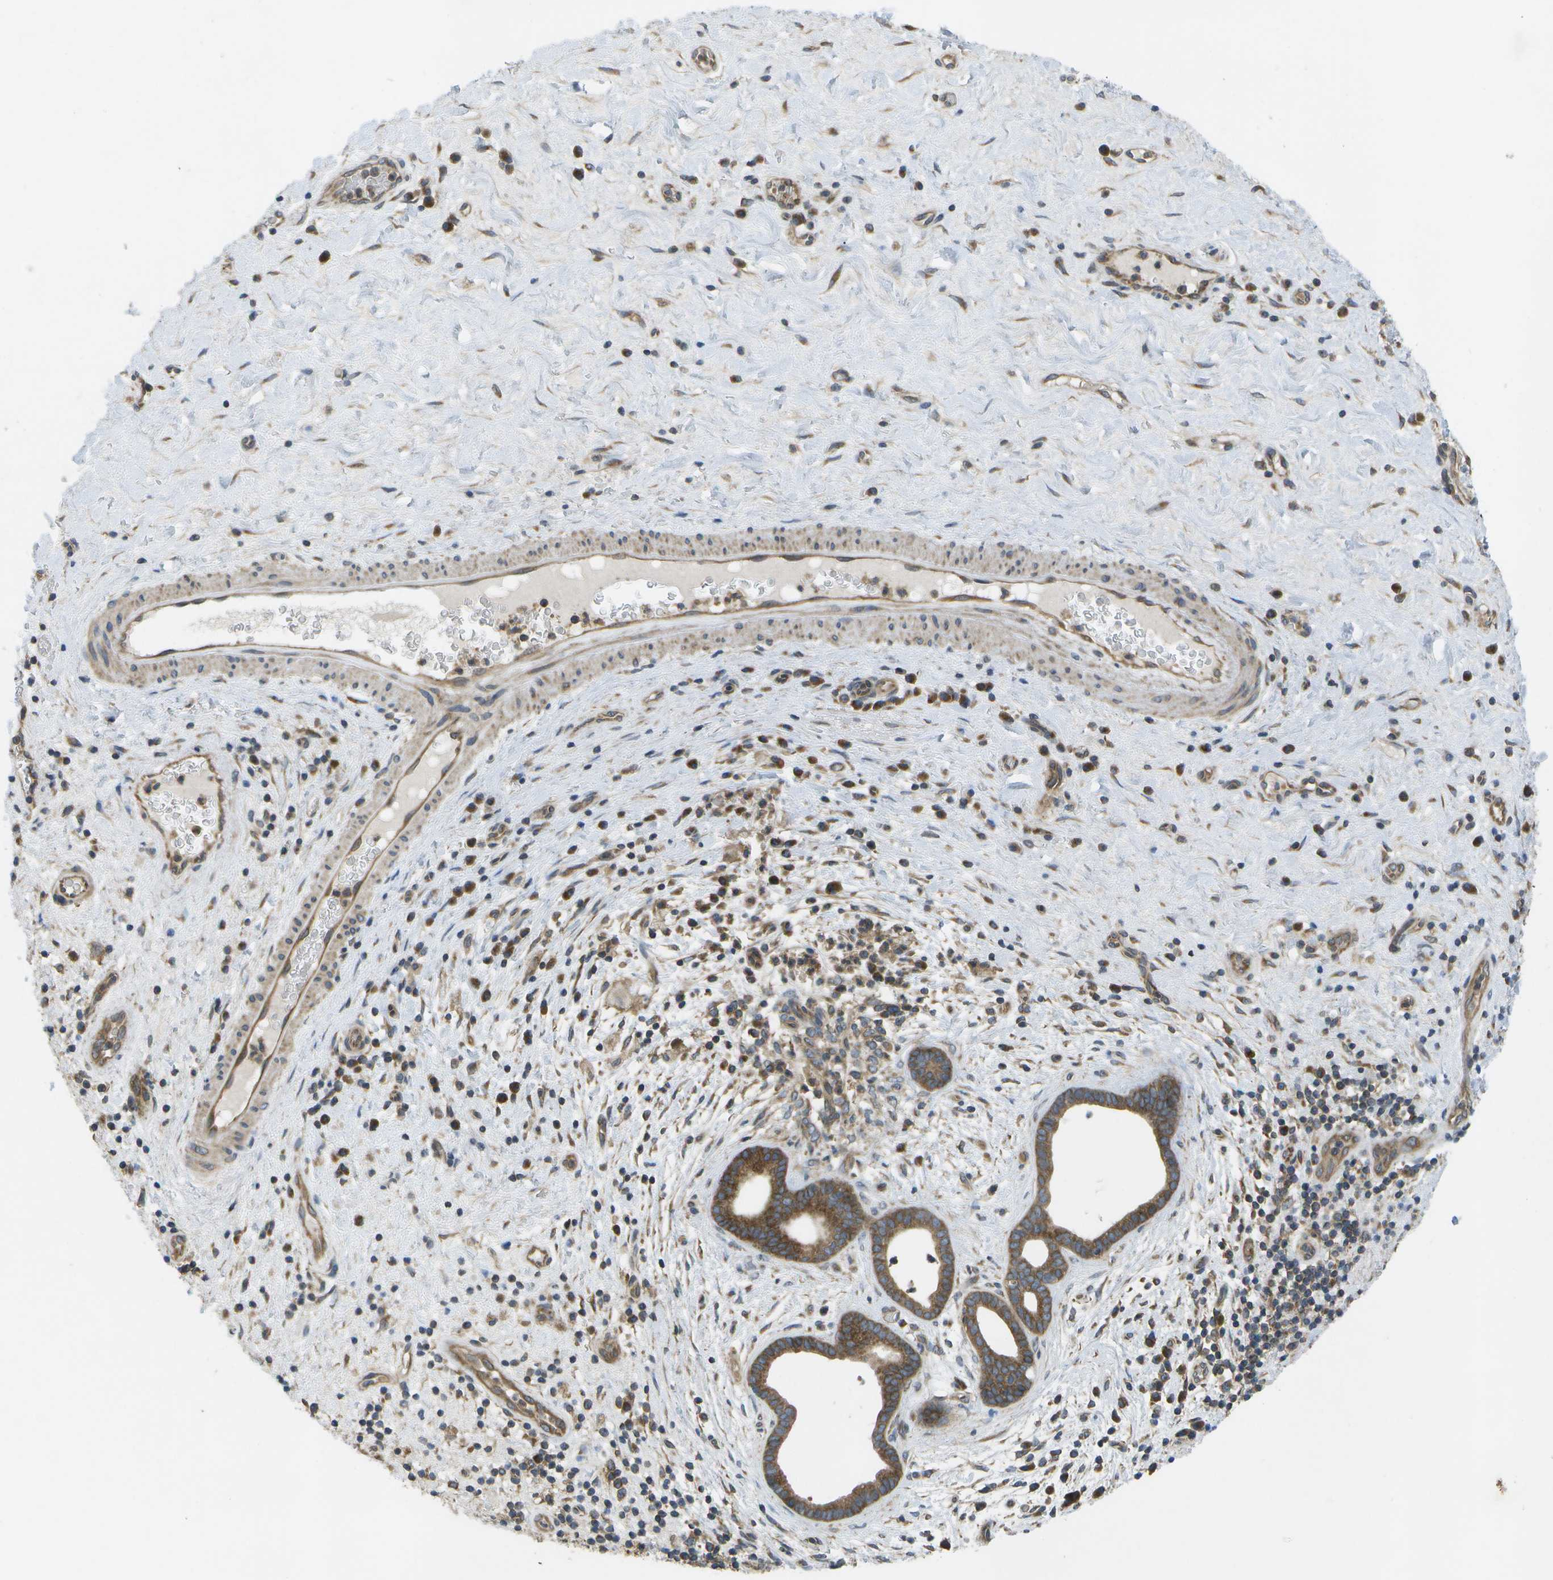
{"staining": {"intensity": "moderate", "quantity": ">75%", "location": "cytoplasmic/membranous"}, "tissue": "liver cancer", "cell_type": "Tumor cells", "image_type": "cancer", "snomed": [{"axis": "morphology", "description": "Cholangiocarcinoma"}, {"axis": "topography", "description": "Liver"}], "caption": "Liver cholangiocarcinoma stained for a protein (brown) demonstrates moderate cytoplasmic/membranous positive positivity in about >75% of tumor cells.", "gene": "DPM3", "patient": {"sex": "female", "age": 38}}